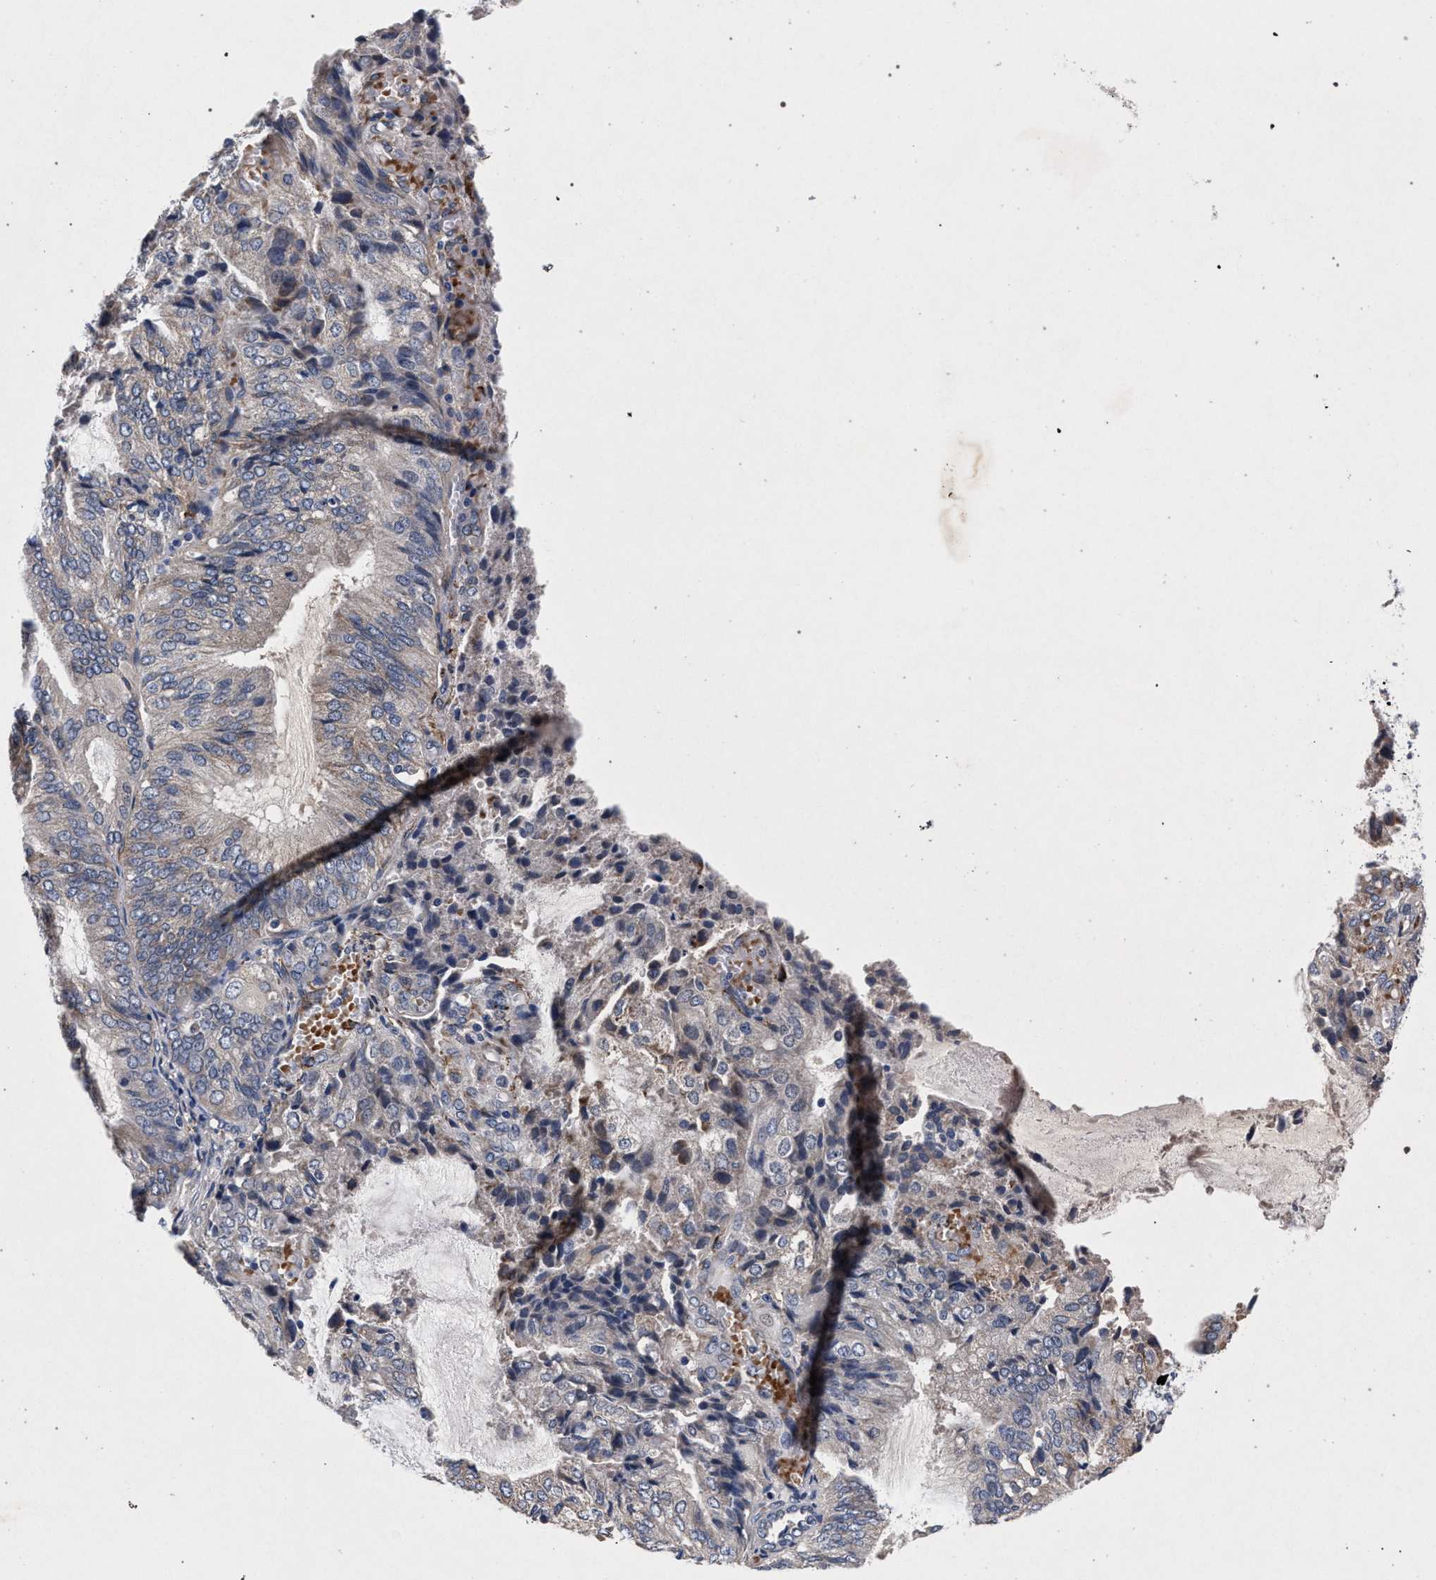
{"staining": {"intensity": "negative", "quantity": "none", "location": "none"}, "tissue": "endometrial cancer", "cell_type": "Tumor cells", "image_type": "cancer", "snomed": [{"axis": "morphology", "description": "Adenocarcinoma, NOS"}, {"axis": "topography", "description": "Endometrium"}], "caption": "This is an IHC photomicrograph of endometrial cancer. There is no positivity in tumor cells.", "gene": "NEK7", "patient": {"sex": "female", "age": 81}}